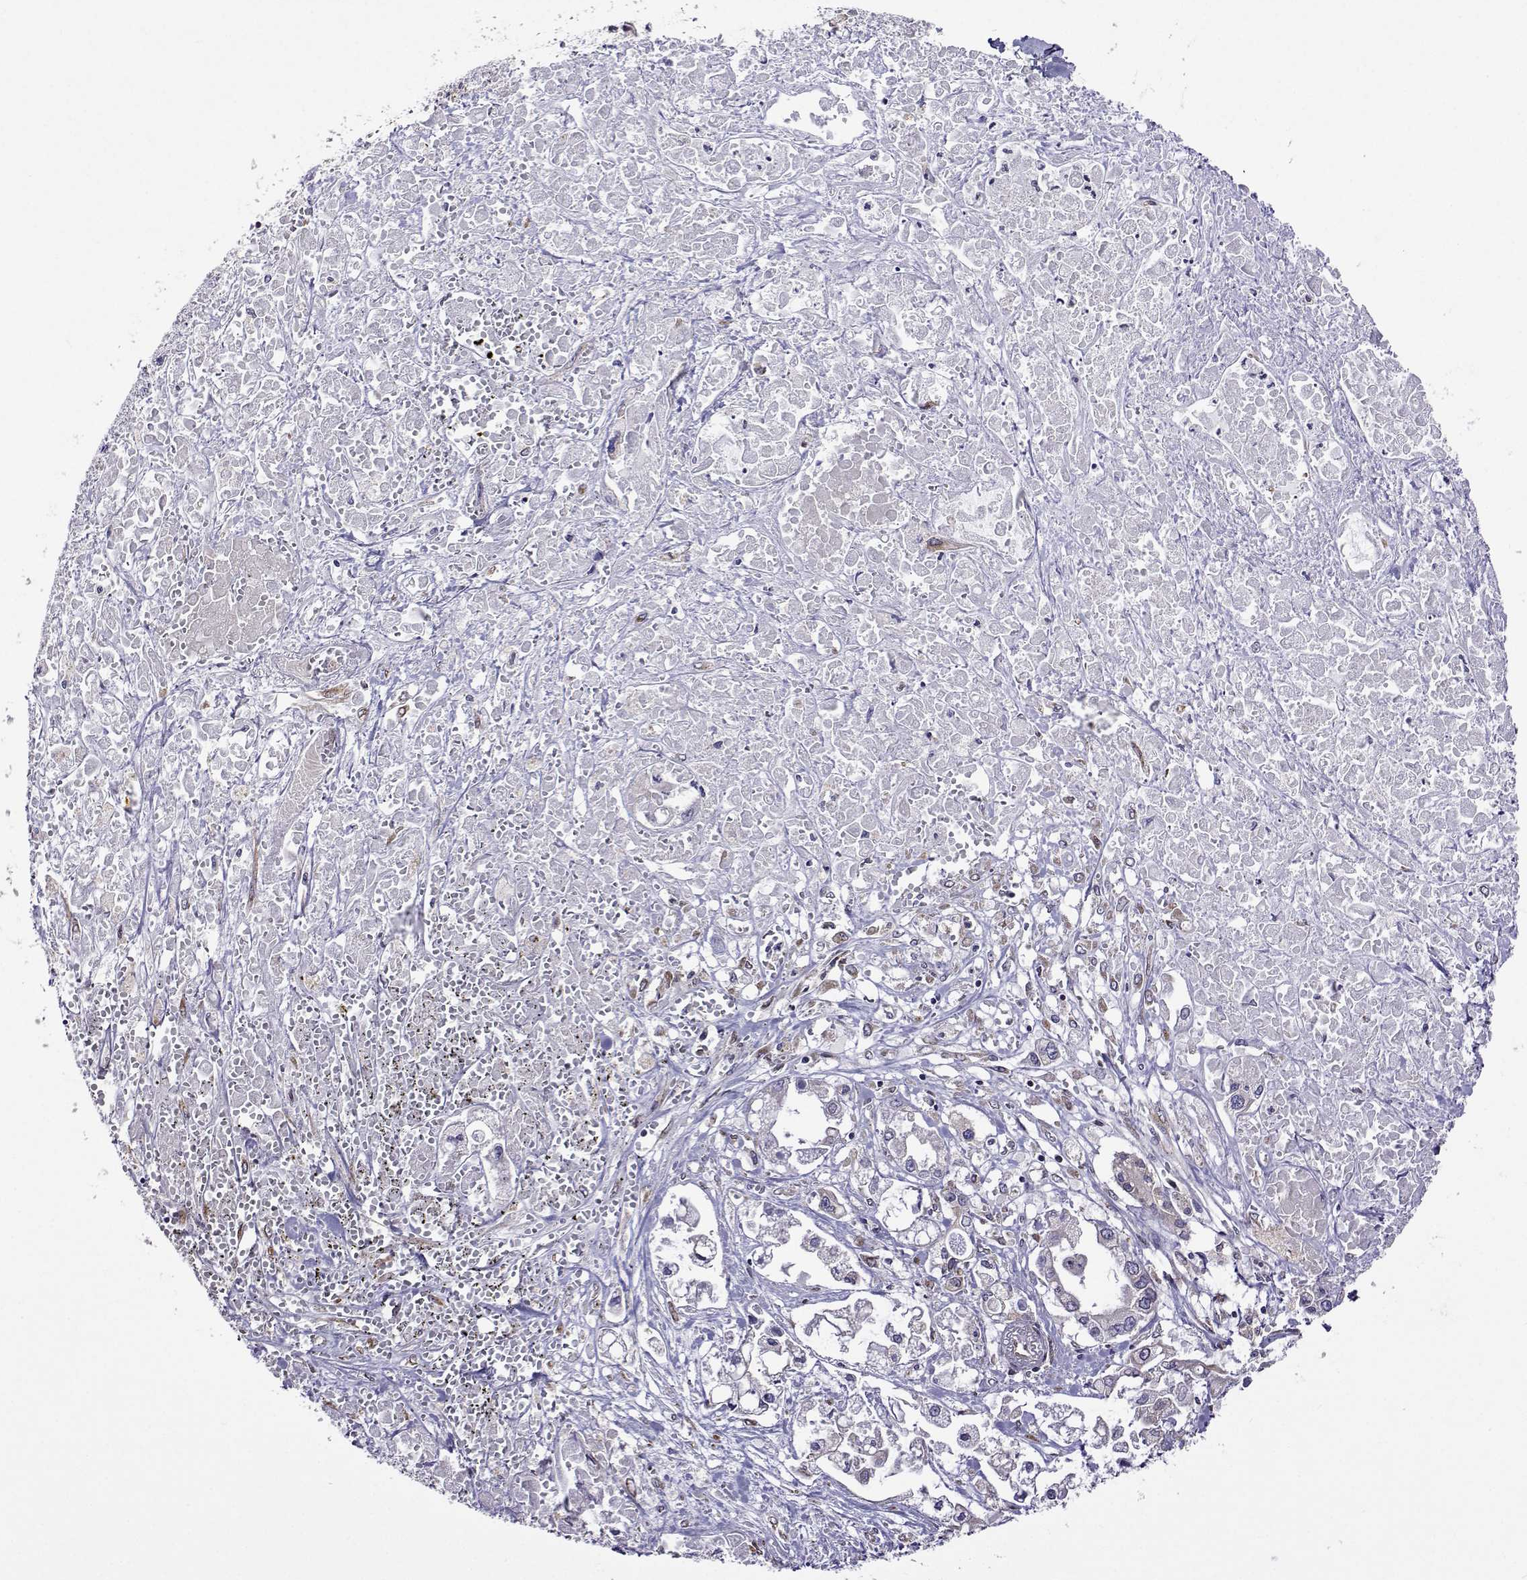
{"staining": {"intensity": "negative", "quantity": "none", "location": "none"}, "tissue": "pancreatic cancer", "cell_type": "Tumor cells", "image_type": "cancer", "snomed": [{"axis": "morphology", "description": "Adenocarcinoma, NOS"}, {"axis": "topography", "description": "Pancreas"}], "caption": "This is a image of IHC staining of adenocarcinoma (pancreatic), which shows no positivity in tumor cells.", "gene": "PGRMC2", "patient": {"sex": "male", "age": 71}}